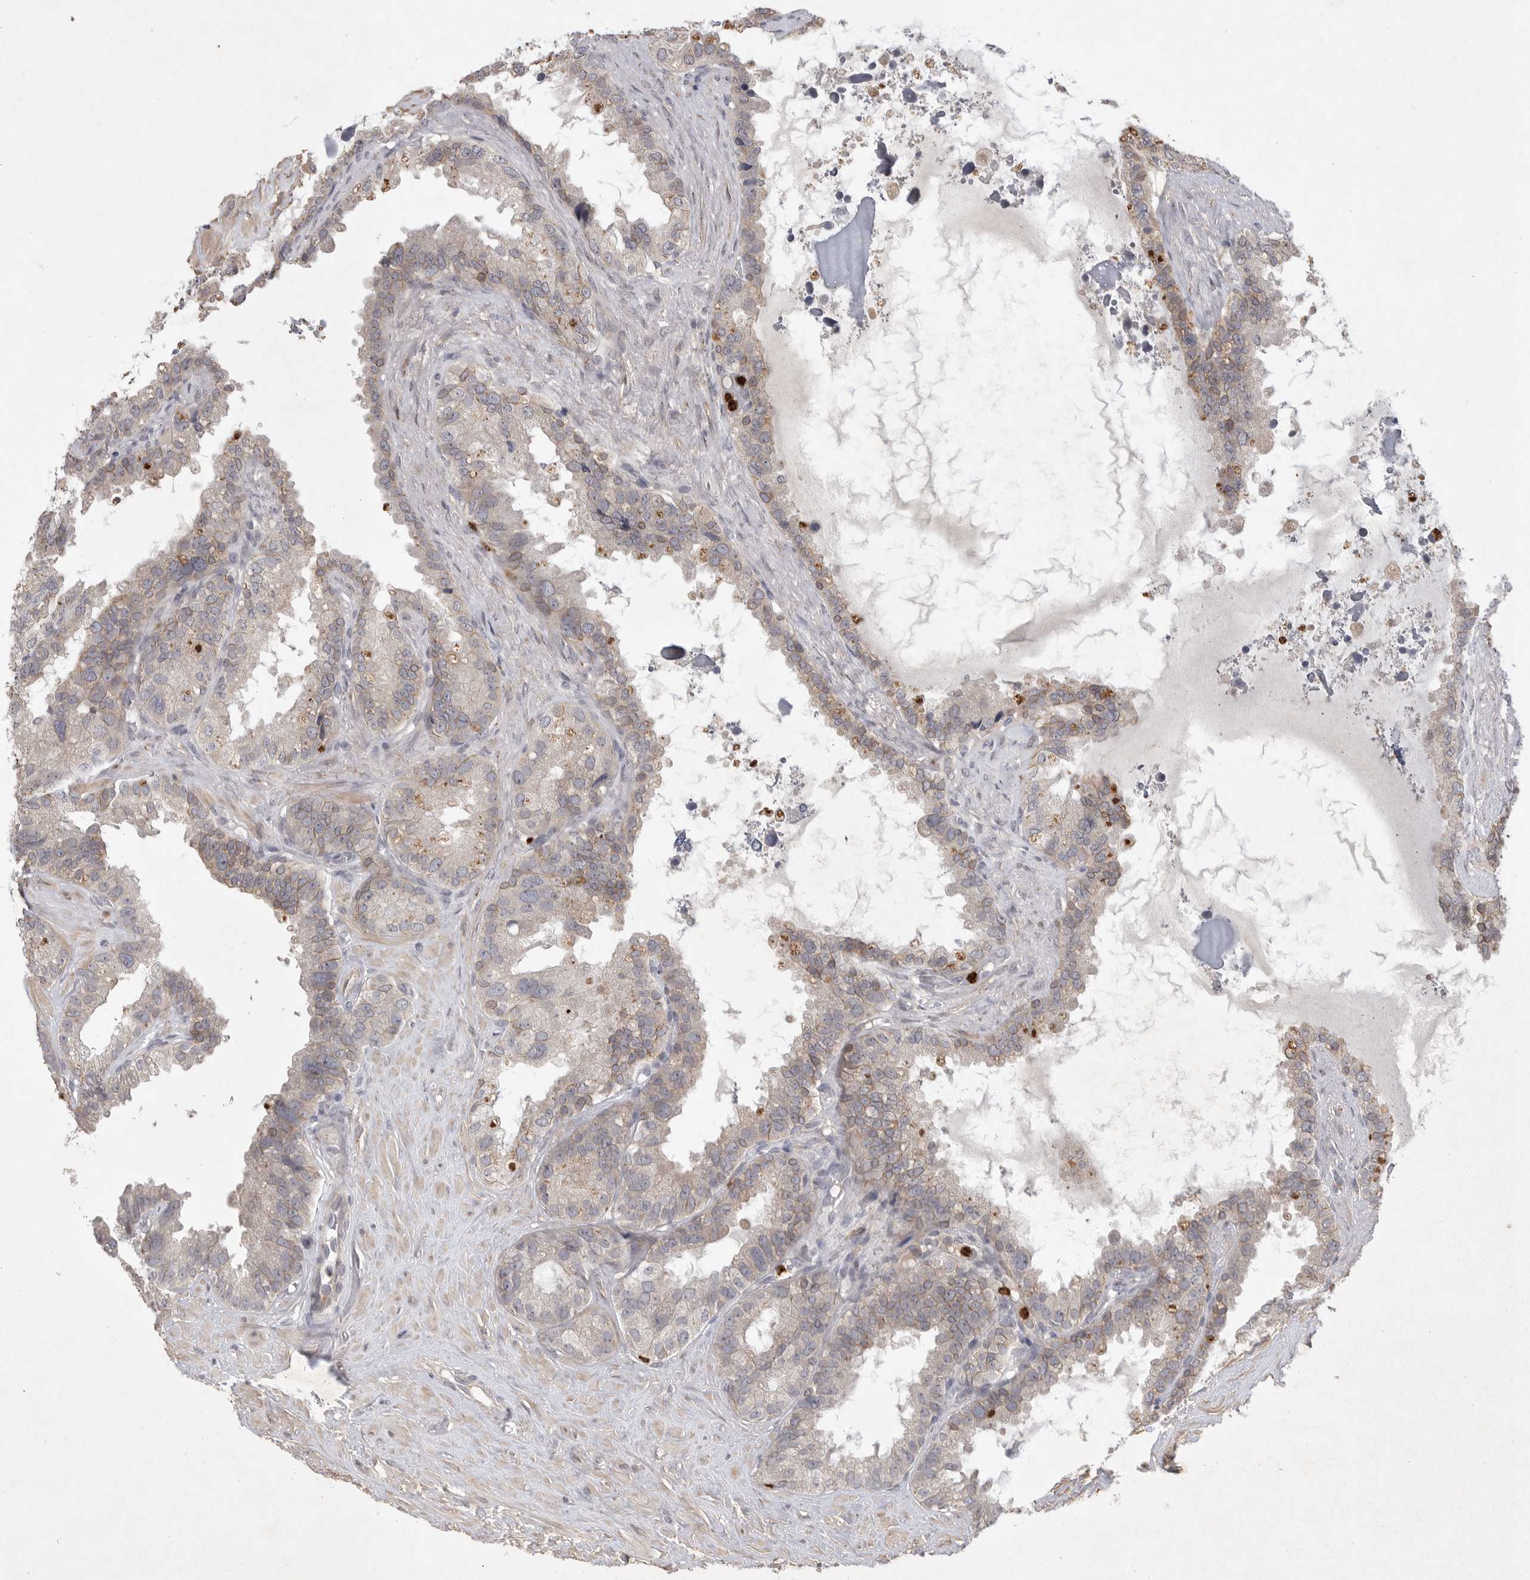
{"staining": {"intensity": "weak", "quantity": "25%-75%", "location": "cytoplasmic/membranous"}, "tissue": "seminal vesicle", "cell_type": "Glandular cells", "image_type": "normal", "snomed": [{"axis": "morphology", "description": "Normal tissue, NOS"}, {"axis": "topography", "description": "Seminal veicle"}], "caption": "A high-resolution micrograph shows IHC staining of unremarkable seminal vesicle, which reveals weak cytoplasmic/membranous positivity in about 25%-75% of glandular cells.", "gene": "UBE3D", "patient": {"sex": "male", "age": 80}}